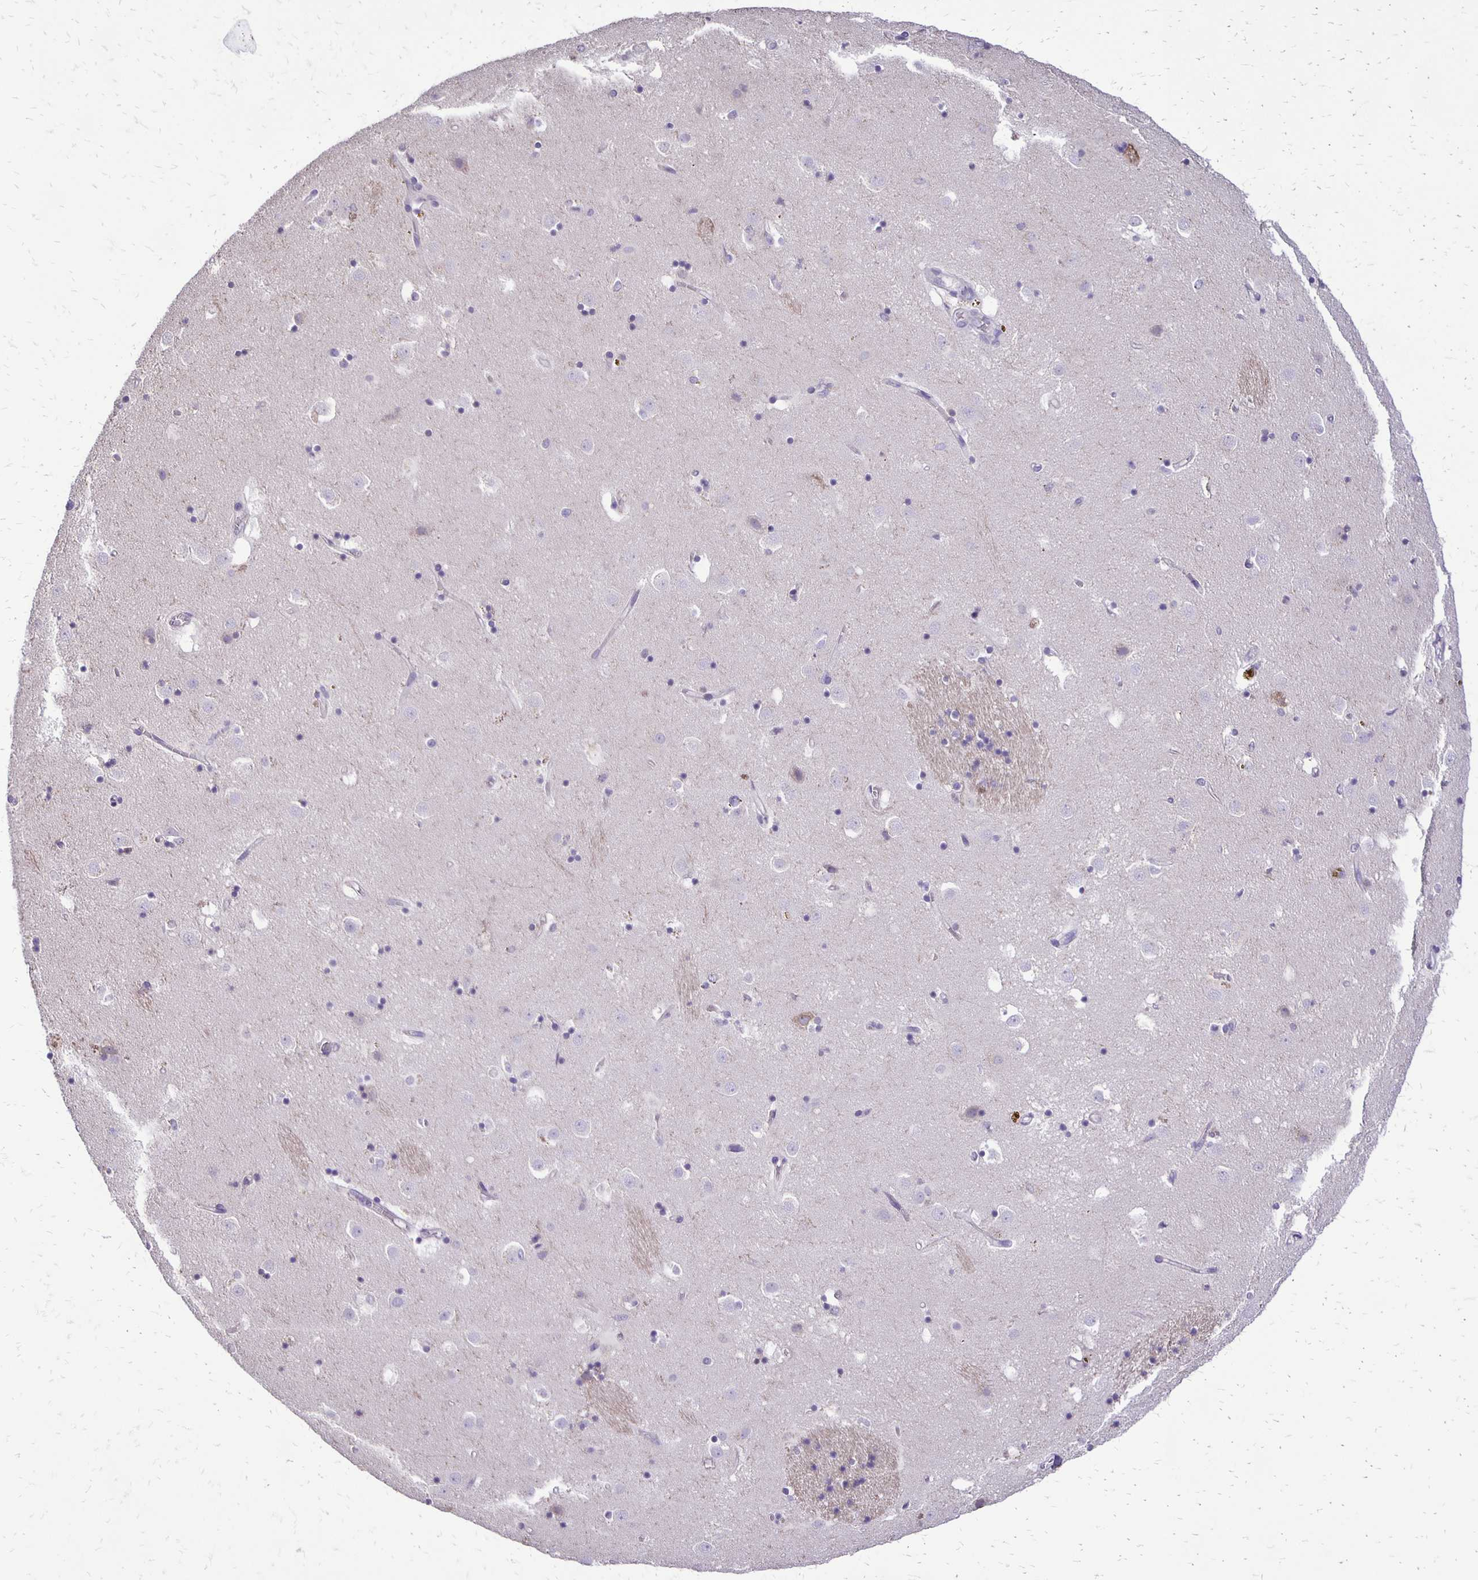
{"staining": {"intensity": "negative", "quantity": "none", "location": "none"}, "tissue": "caudate", "cell_type": "Glial cells", "image_type": "normal", "snomed": [{"axis": "morphology", "description": "Normal tissue, NOS"}, {"axis": "topography", "description": "Lateral ventricle wall"}], "caption": "Glial cells are negative for protein expression in benign human caudate.", "gene": "ANKRD45", "patient": {"sex": "male", "age": 58}}